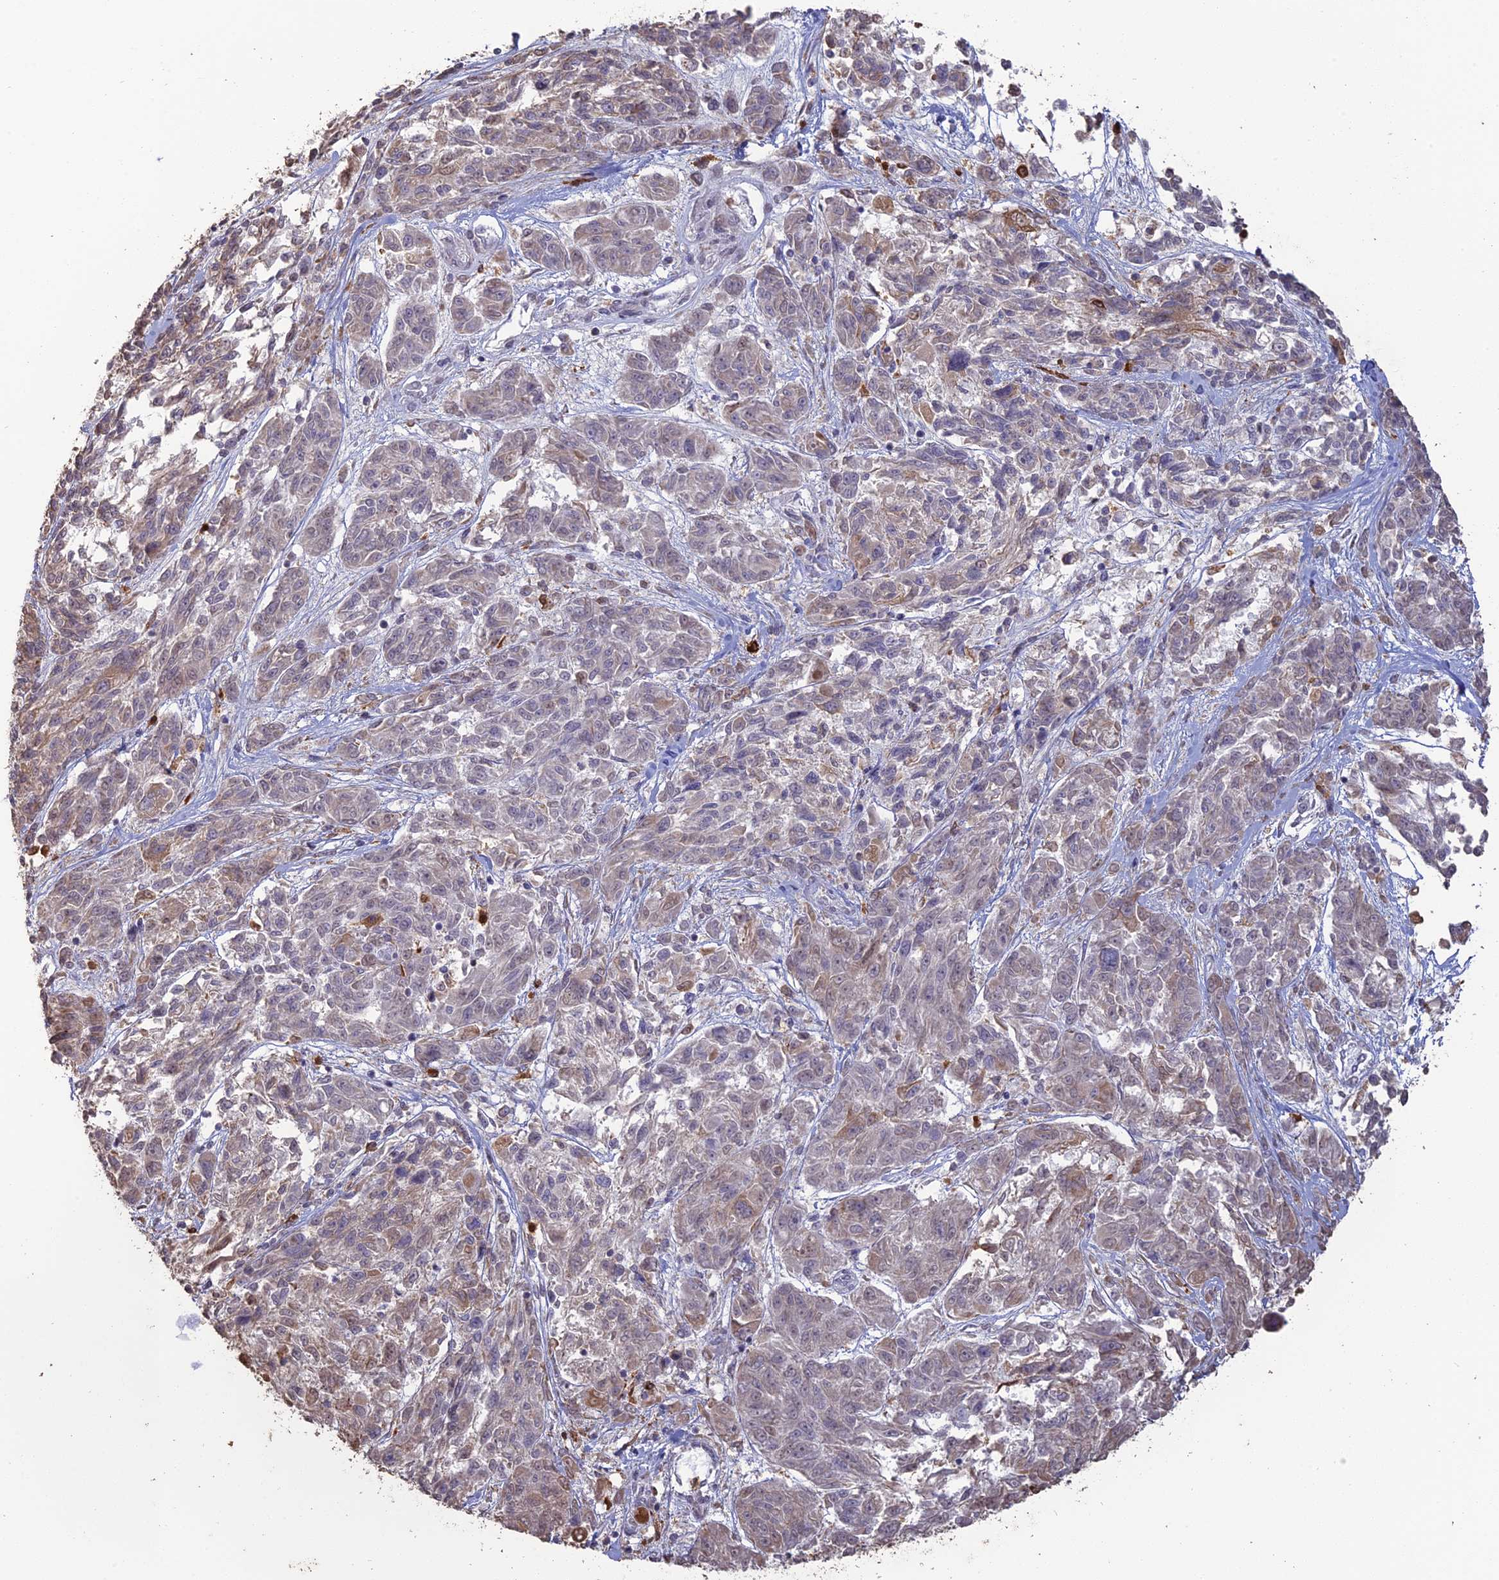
{"staining": {"intensity": "weak", "quantity": "<25%", "location": "cytoplasmic/membranous"}, "tissue": "melanoma", "cell_type": "Tumor cells", "image_type": "cancer", "snomed": [{"axis": "morphology", "description": "Malignant melanoma, NOS"}, {"axis": "topography", "description": "Skin"}], "caption": "Immunohistochemistry photomicrograph of neoplastic tissue: human melanoma stained with DAB reveals no significant protein positivity in tumor cells. The staining was performed using DAB (3,3'-diaminobenzidine) to visualize the protein expression in brown, while the nuclei were stained in blue with hematoxylin (Magnification: 20x).", "gene": "APOBR", "patient": {"sex": "male", "age": 53}}